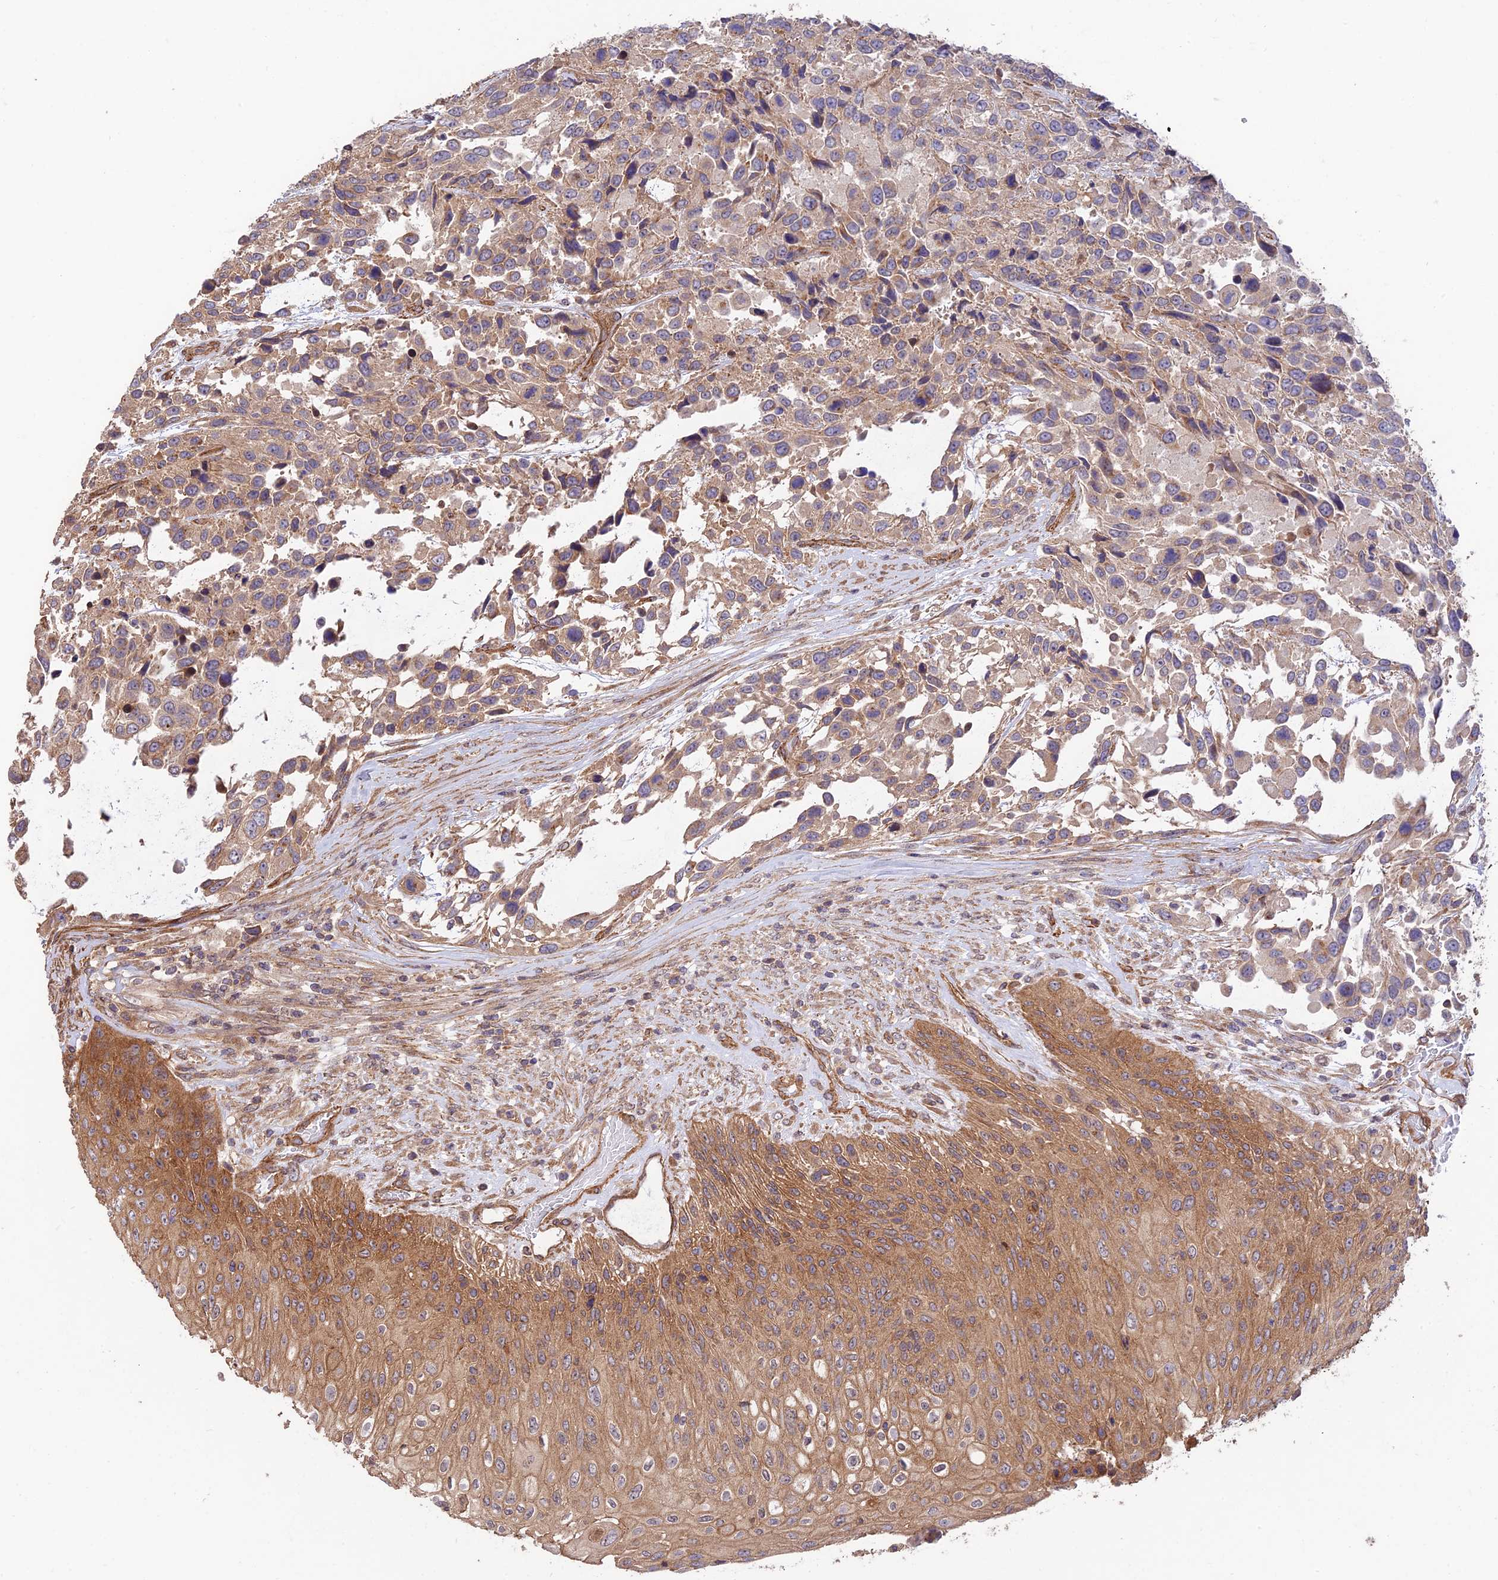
{"staining": {"intensity": "weak", "quantity": "25%-75%", "location": "cytoplasmic/membranous"}, "tissue": "urothelial cancer", "cell_type": "Tumor cells", "image_type": "cancer", "snomed": [{"axis": "morphology", "description": "Urothelial carcinoma, High grade"}, {"axis": "topography", "description": "Urinary bladder"}], "caption": "Protein expression analysis of urothelial carcinoma (high-grade) displays weak cytoplasmic/membranous staining in approximately 25%-75% of tumor cells.", "gene": "HOMER2", "patient": {"sex": "female", "age": 70}}